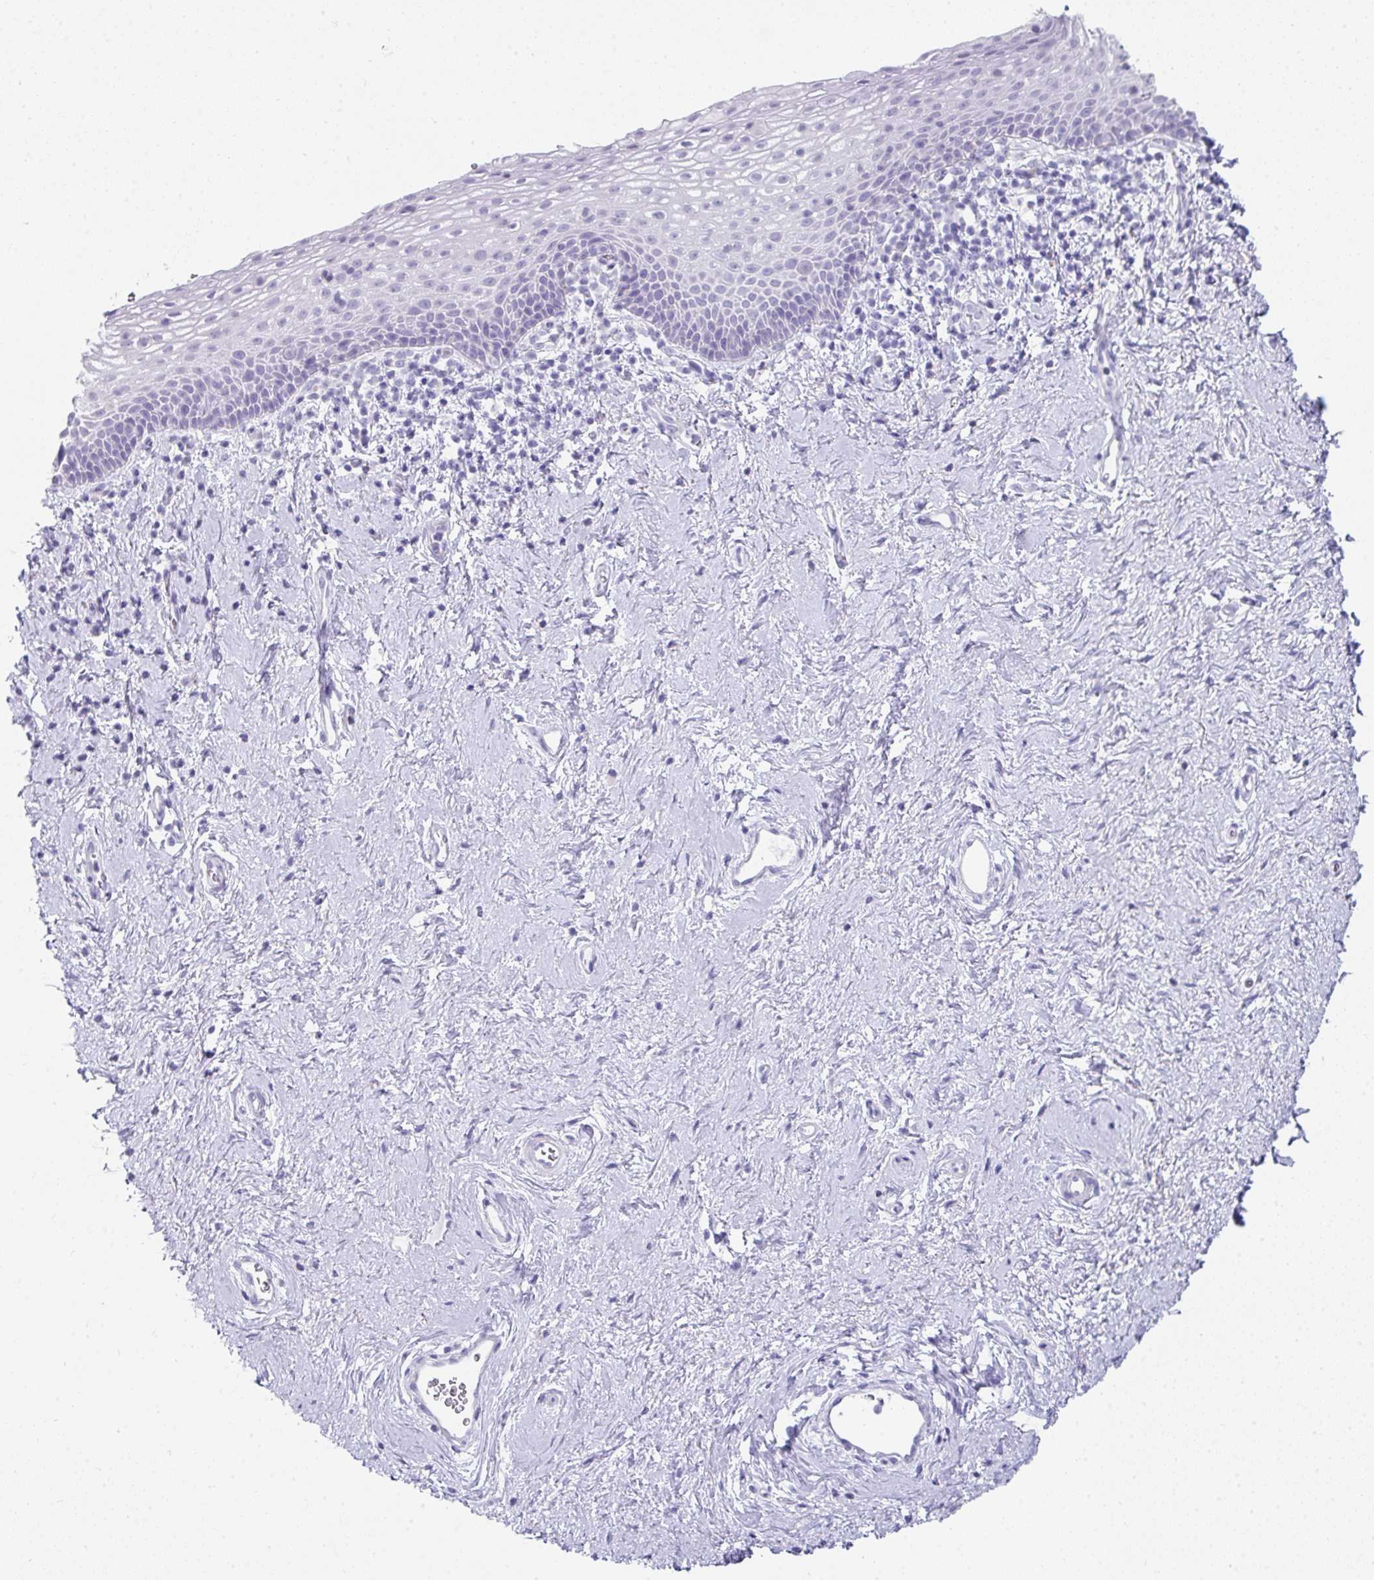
{"staining": {"intensity": "negative", "quantity": "none", "location": "none"}, "tissue": "vagina", "cell_type": "Squamous epithelial cells", "image_type": "normal", "snomed": [{"axis": "morphology", "description": "Normal tissue, NOS"}, {"axis": "topography", "description": "Vagina"}], "caption": "High magnification brightfield microscopy of unremarkable vagina stained with DAB (3,3'-diaminobenzidine) (brown) and counterstained with hematoxylin (blue): squamous epithelial cells show no significant positivity.", "gene": "RLF", "patient": {"sex": "female", "age": 61}}